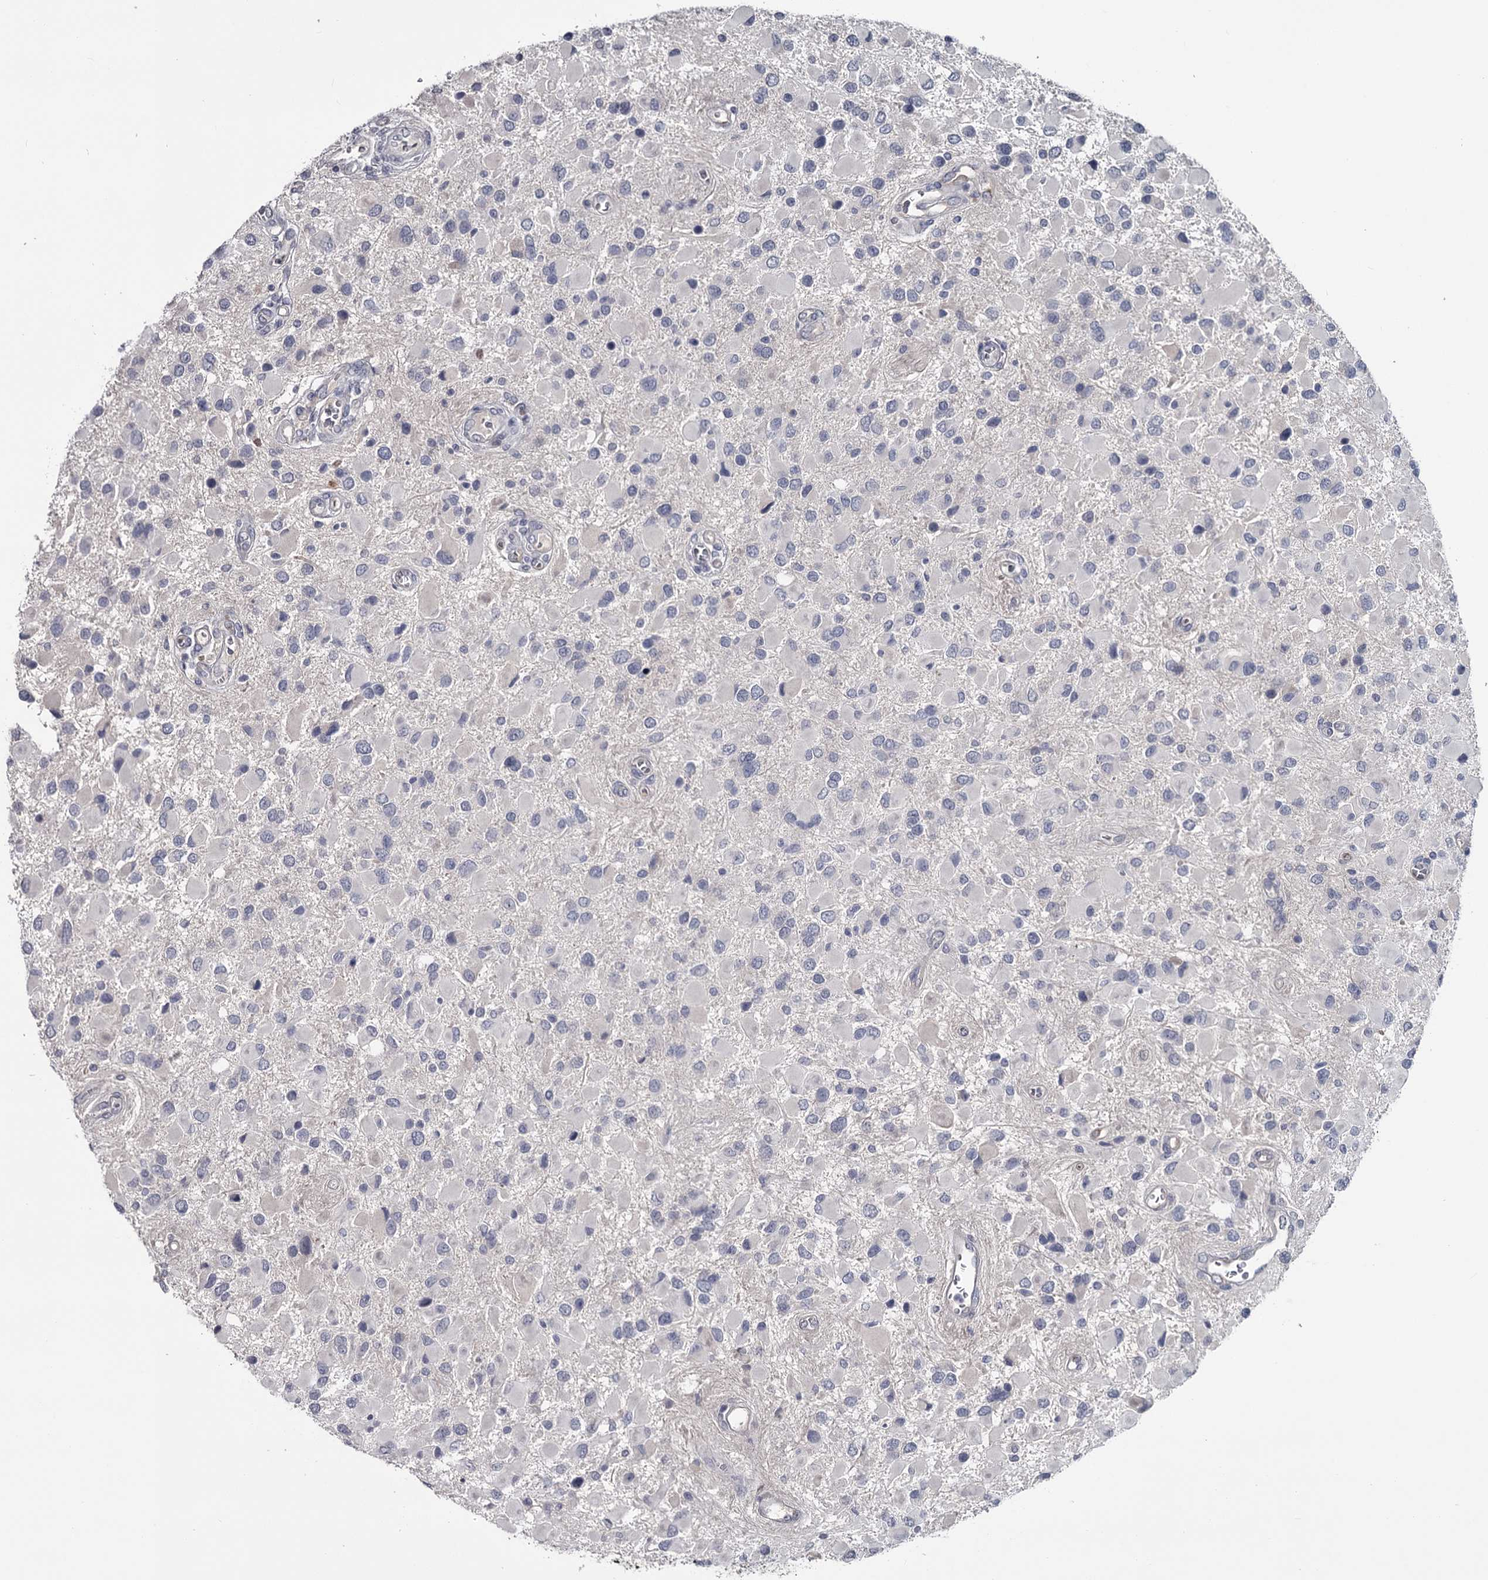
{"staining": {"intensity": "negative", "quantity": "none", "location": "none"}, "tissue": "glioma", "cell_type": "Tumor cells", "image_type": "cancer", "snomed": [{"axis": "morphology", "description": "Glioma, malignant, High grade"}, {"axis": "topography", "description": "Brain"}], "caption": "Immunohistochemical staining of human glioma exhibits no significant expression in tumor cells. (Stains: DAB immunohistochemistry with hematoxylin counter stain, Microscopy: brightfield microscopy at high magnification).", "gene": "DAO", "patient": {"sex": "male", "age": 53}}